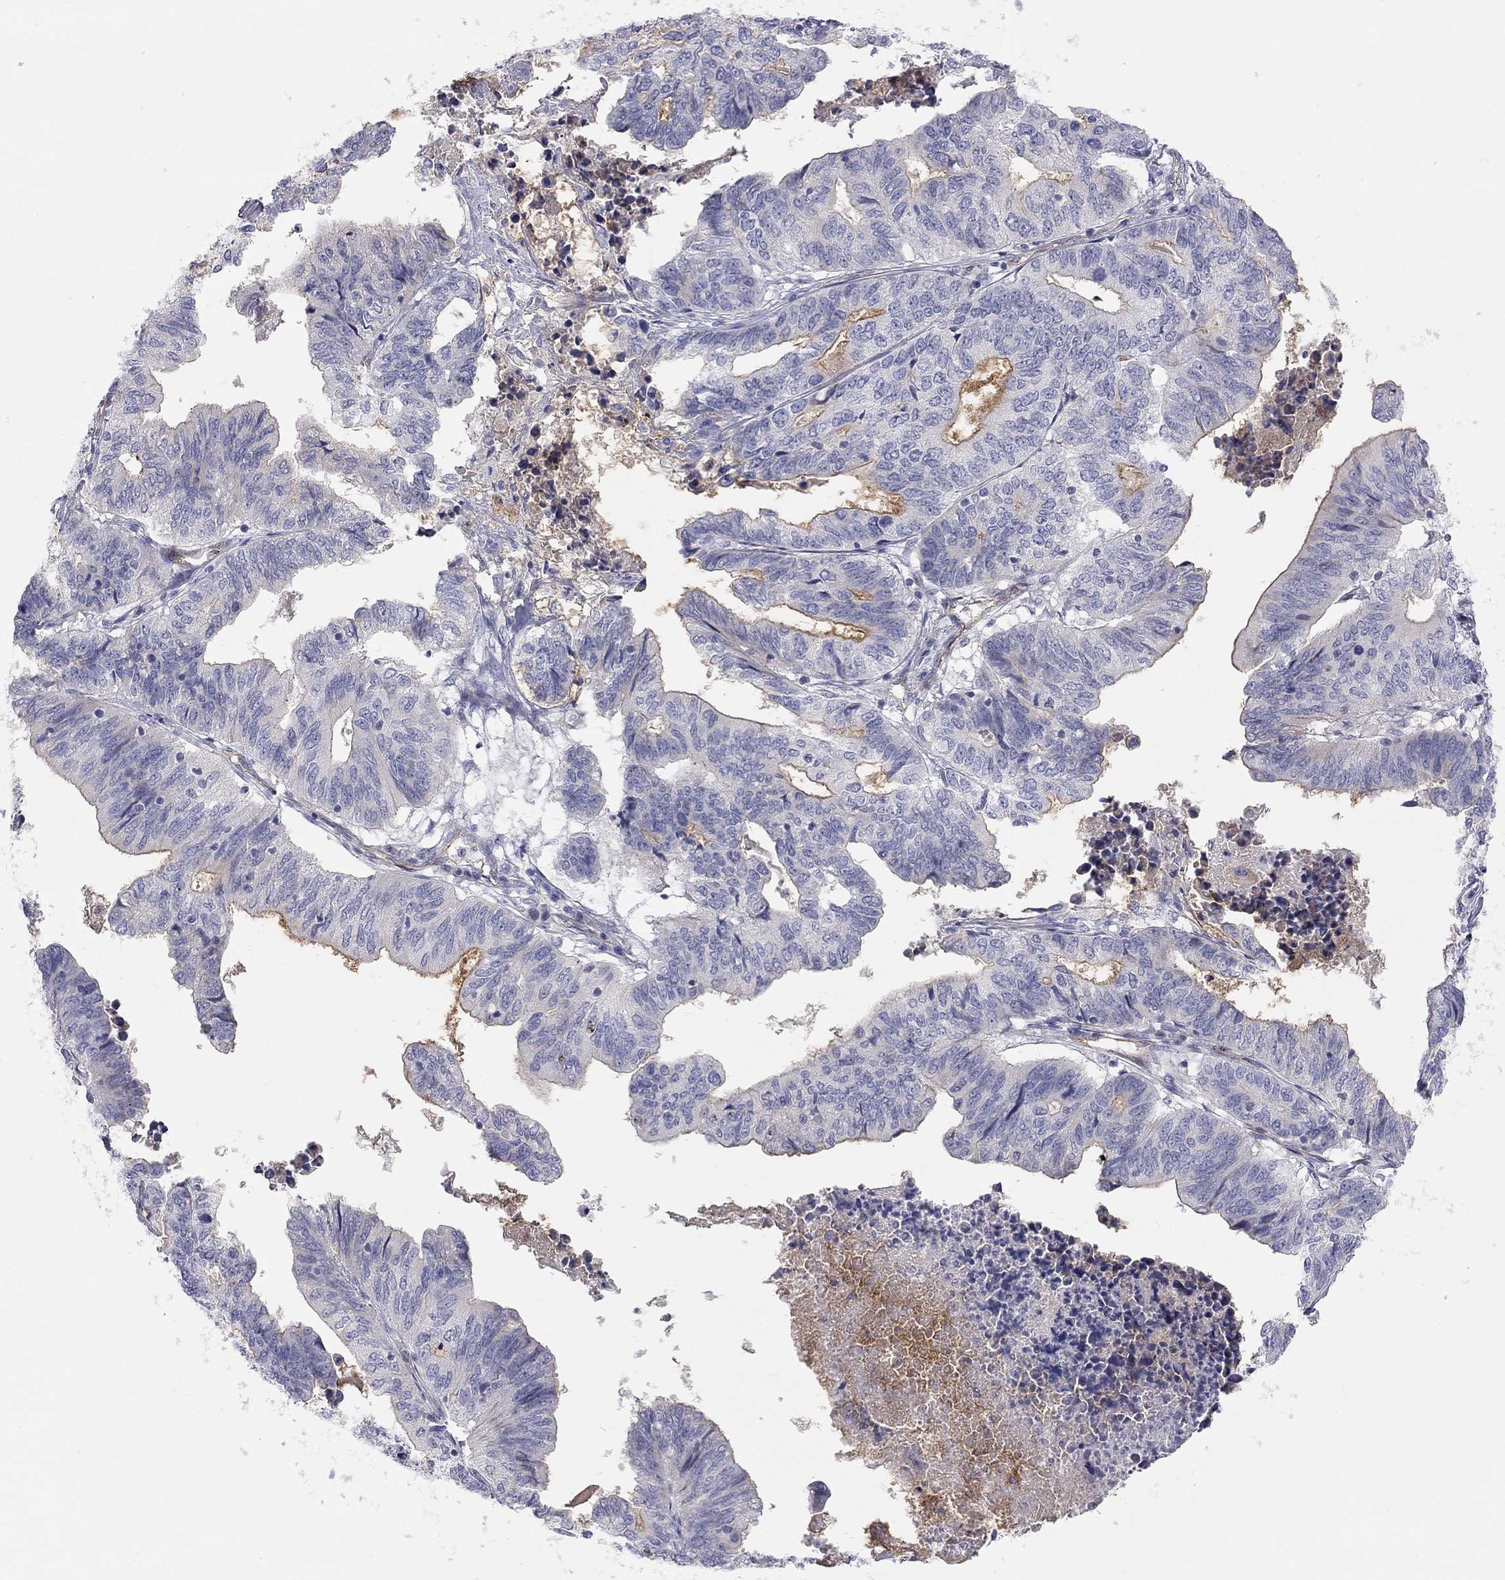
{"staining": {"intensity": "strong", "quantity": "<25%", "location": "cytoplasmic/membranous"}, "tissue": "stomach cancer", "cell_type": "Tumor cells", "image_type": "cancer", "snomed": [{"axis": "morphology", "description": "Adenocarcinoma, NOS"}, {"axis": "topography", "description": "Stomach, upper"}], "caption": "Human adenocarcinoma (stomach) stained for a protein (brown) exhibits strong cytoplasmic/membranous positive positivity in about <25% of tumor cells.", "gene": "GPRC5B", "patient": {"sex": "female", "age": 67}}